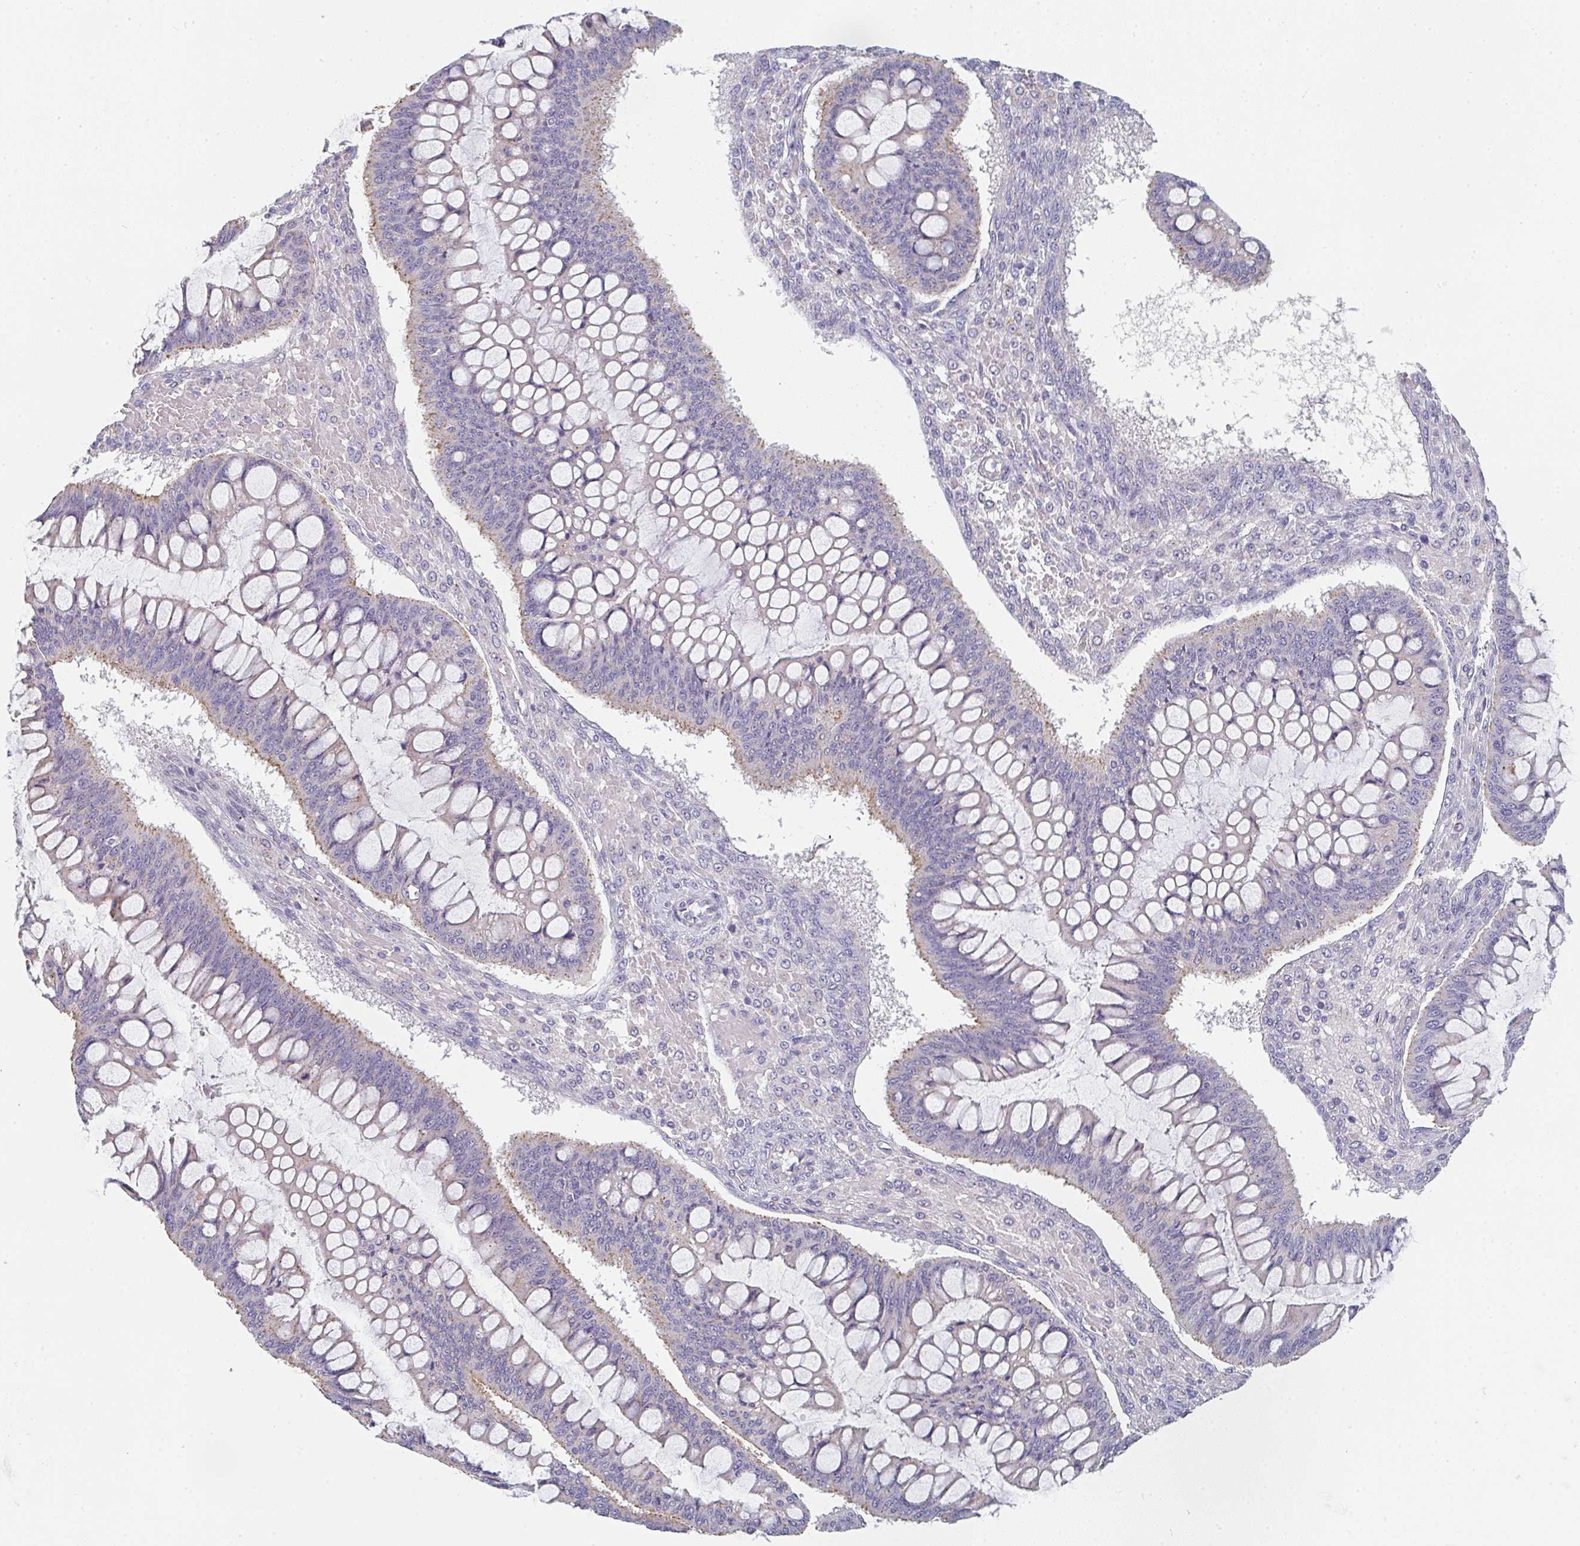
{"staining": {"intensity": "weak", "quantity": "25%-75%", "location": "cytoplasmic/membranous"}, "tissue": "ovarian cancer", "cell_type": "Tumor cells", "image_type": "cancer", "snomed": [{"axis": "morphology", "description": "Cystadenocarcinoma, mucinous, NOS"}, {"axis": "topography", "description": "Ovary"}], "caption": "Tumor cells show low levels of weak cytoplasmic/membranous staining in about 25%-75% of cells in ovarian mucinous cystadenocarcinoma. (Stains: DAB (3,3'-diaminobenzidine) in brown, nuclei in blue, Microscopy: brightfield microscopy at high magnification).", "gene": "CHMP5", "patient": {"sex": "female", "age": 73}}